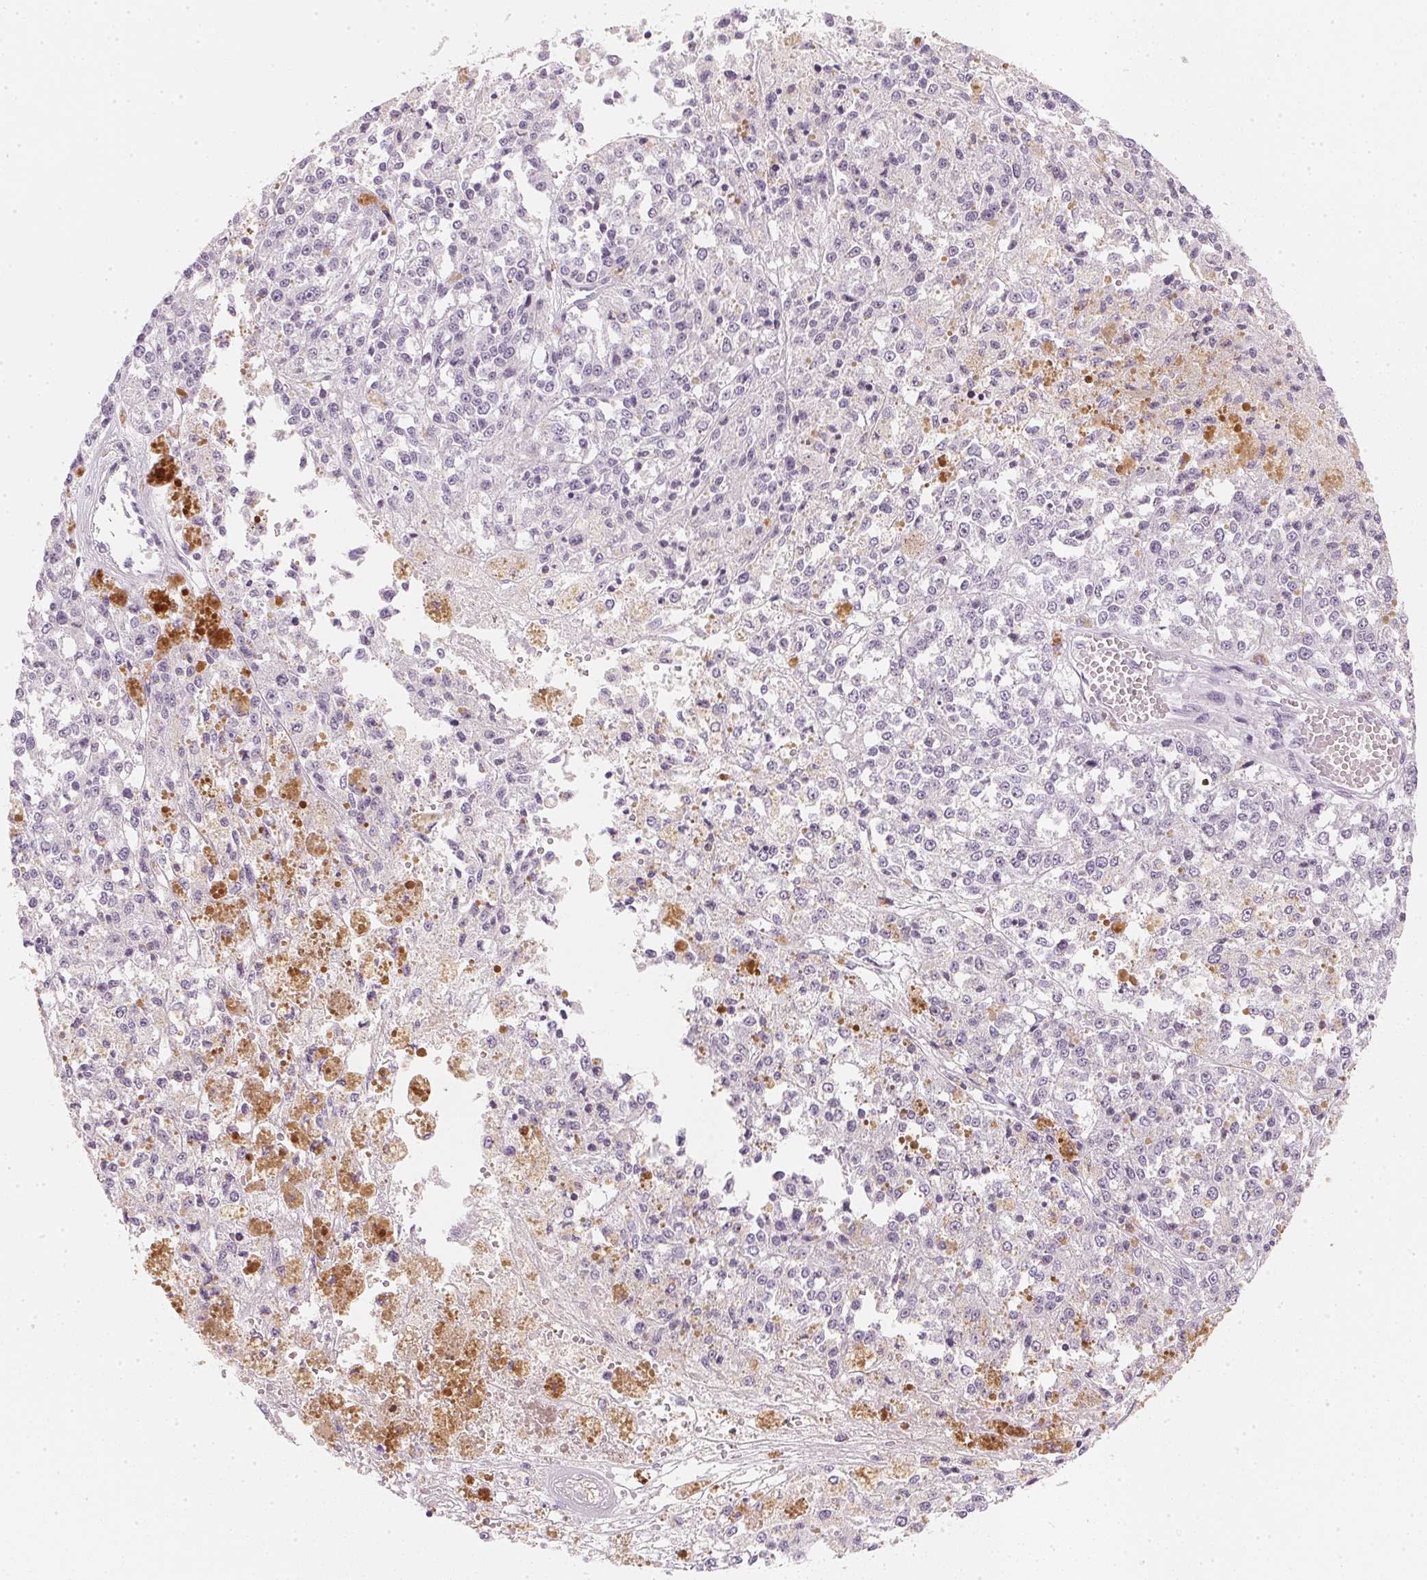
{"staining": {"intensity": "negative", "quantity": "none", "location": "none"}, "tissue": "melanoma", "cell_type": "Tumor cells", "image_type": "cancer", "snomed": [{"axis": "morphology", "description": "Malignant melanoma, Metastatic site"}, {"axis": "topography", "description": "Lymph node"}], "caption": "Immunohistochemistry (IHC) image of neoplastic tissue: malignant melanoma (metastatic site) stained with DAB (3,3'-diaminobenzidine) exhibits no significant protein positivity in tumor cells.", "gene": "CHST4", "patient": {"sex": "female", "age": 64}}